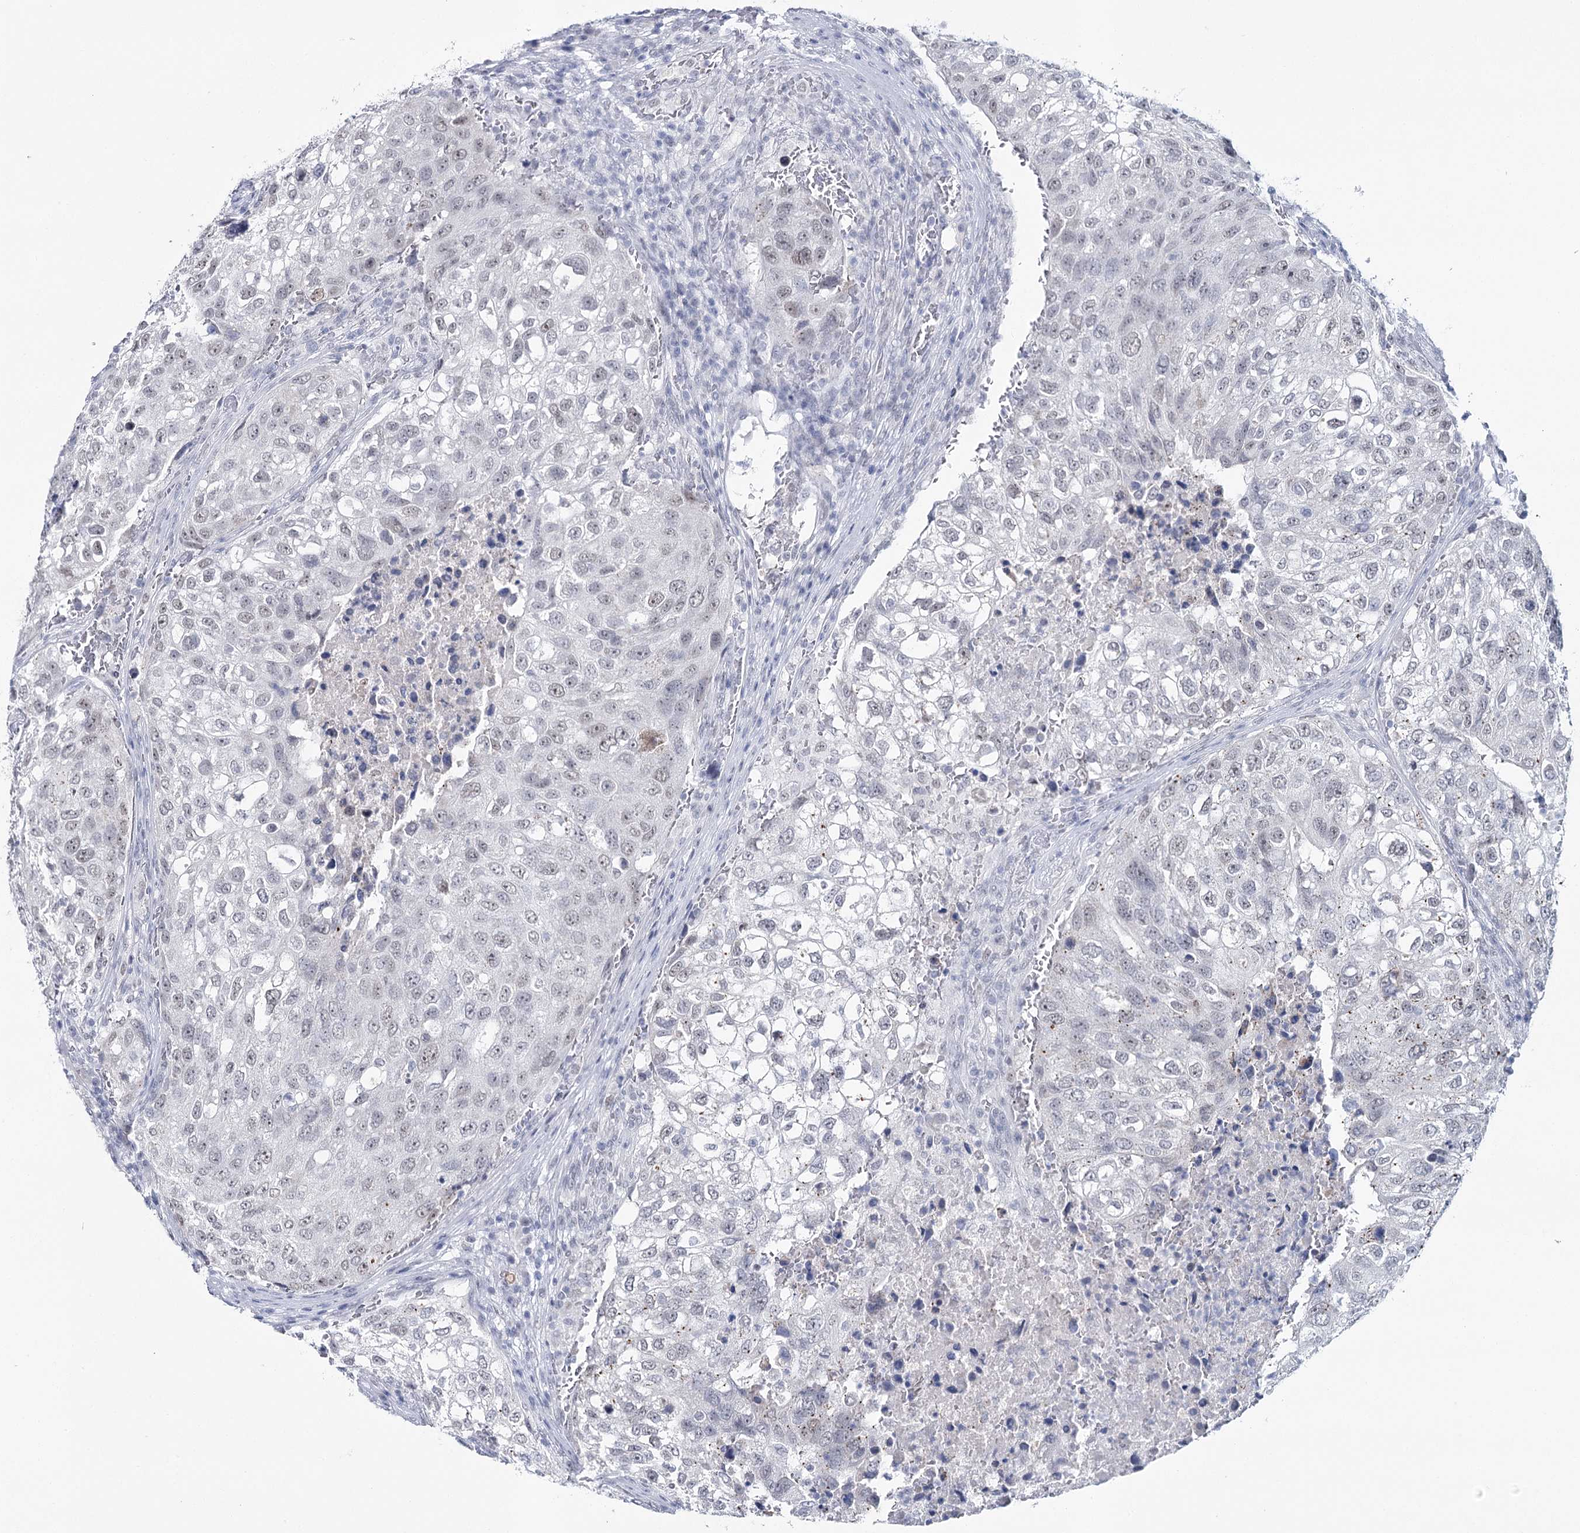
{"staining": {"intensity": "weak", "quantity": "<25%", "location": "nuclear"}, "tissue": "urothelial cancer", "cell_type": "Tumor cells", "image_type": "cancer", "snomed": [{"axis": "morphology", "description": "Urothelial carcinoma, High grade"}, {"axis": "topography", "description": "Lymph node"}, {"axis": "topography", "description": "Urinary bladder"}], "caption": "High-grade urothelial carcinoma stained for a protein using IHC displays no staining tumor cells.", "gene": "ZC3H8", "patient": {"sex": "male", "age": 51}}